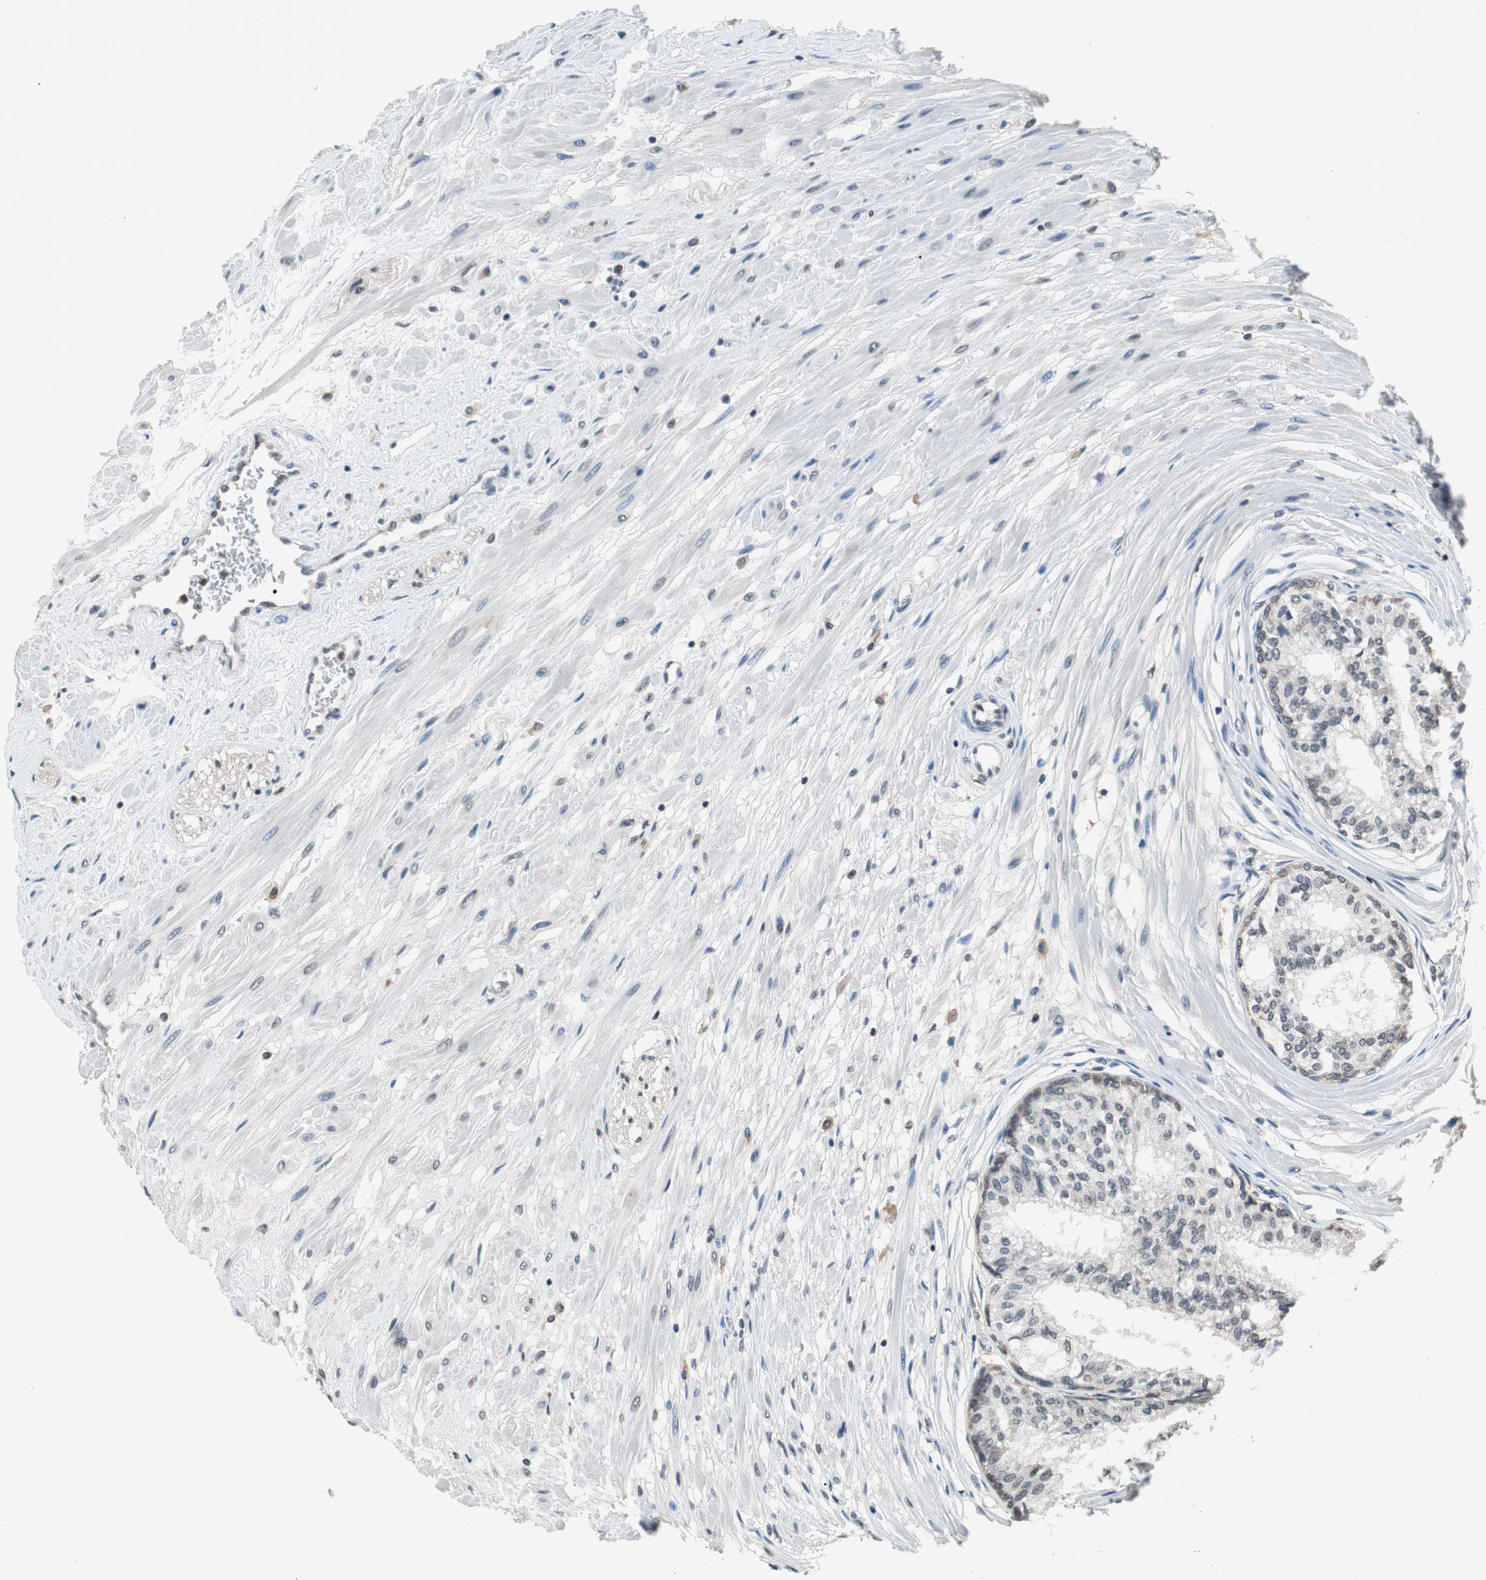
{"staining": {"intensity": "weak", "quantity": ">75%", "location": "cytoplasmic/membranous"}, "tissue": "prostate", "cell_type": "Glandular cells", "image_type": "normal", "snomed": [{"axis": "morphology", "description": "Normal tissue, NOS"}, {"axis": "topography", "description": "Prostate"}, {"axis": "topography", "description": "Seminal veicle"}], "caption": "Prostate stained with DAB (3,3'-diaminobenzidine) immunohistochemistry (IHC) reveals low levels of weak cytoplasmic/membranous expression in about >75% of glandular cells. (Brightfield microscopy of DAB IHC at high magnification).", "gene": "GCLC", "patient": {"sex": "male", "age": 60}}